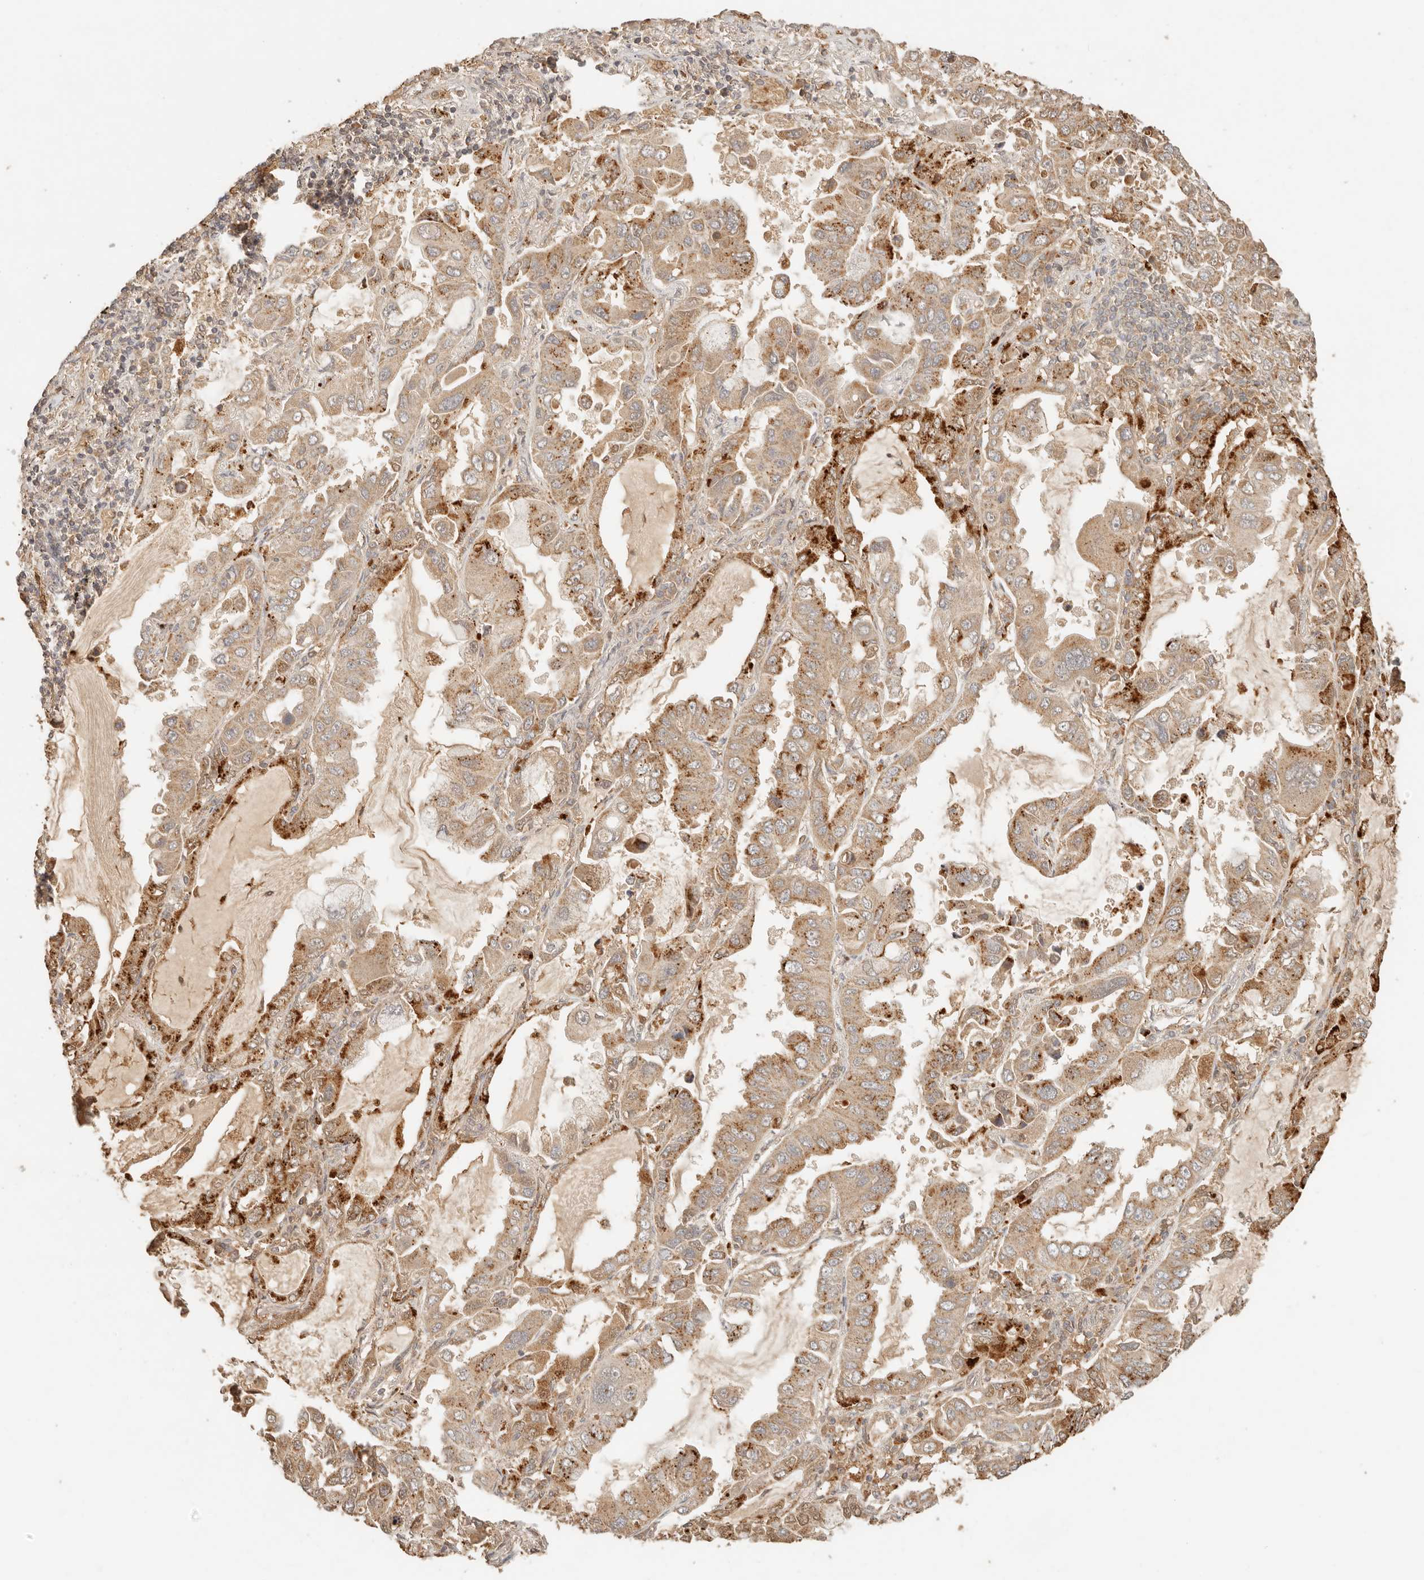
{"staining": {"intensity": "moderate", "quantity": ">75%", "location": "cytoplasmic/membranous"}, "tissue": "lung cancer", "cell_type": "Tumor cells", "image_type": "cancer", "snomed": [{"axis": "morphology", "description": "Adenocarcinoma, NOS"}, {"axis": "topography", "description": "Lung"}], "caption": "Tumor cells reveal medium levels of moderate cytoplasmic/membranous positivity in approximately >75% of cells in human lung cancer (adenocarcinoma).", "gene": "INTS11", "patient": {"sex": "male", "age": 64}}